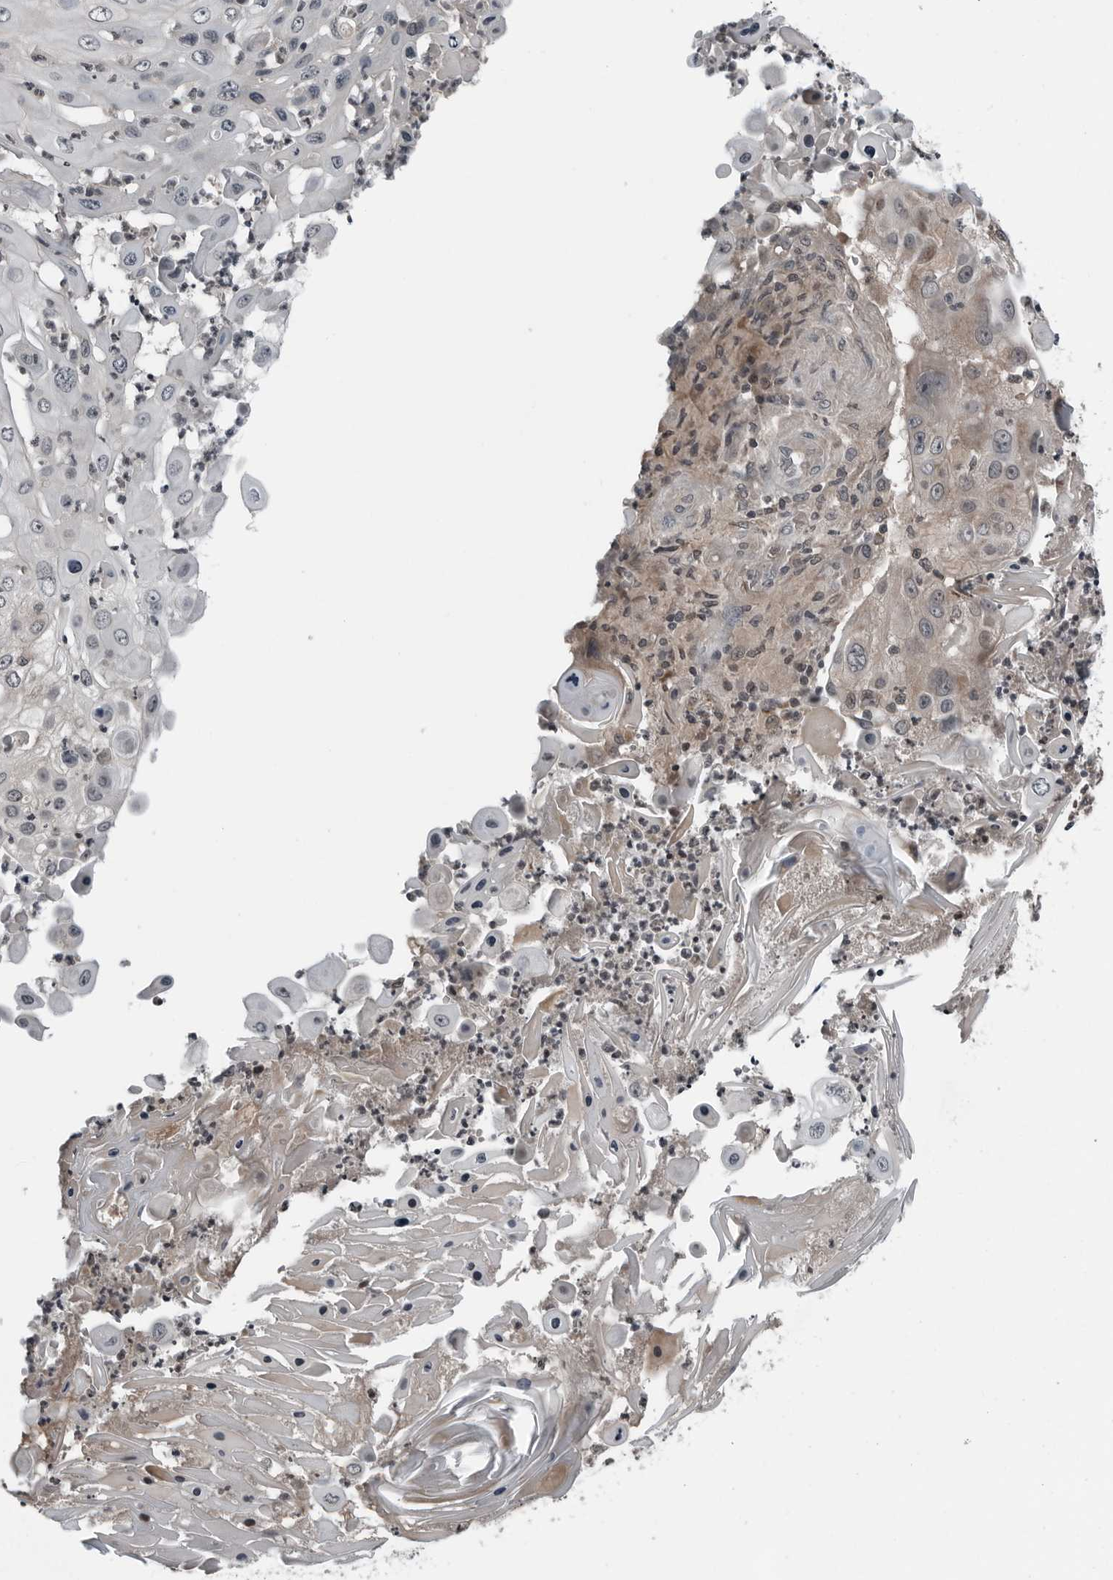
{"staining": {"intensity": "negative", "quantity": "none", "location": "none"}, "tissue": "skin cancer", "cell_type": "Tumor cells", "image_type": "cancer", "snomed": [{"axis": "morphology", "description": "Squamous cell carcinoma, NOS"}, {"axis": "topography", "description": "Skin"}], "caption": "High power microscopy histopathology image of an IHC histopathology image of squamous cell carcinoma (skin), revealing no significant staining in tumor cells.", "gene": "GAK", "patient": {"sex": "female", "age": 44}}